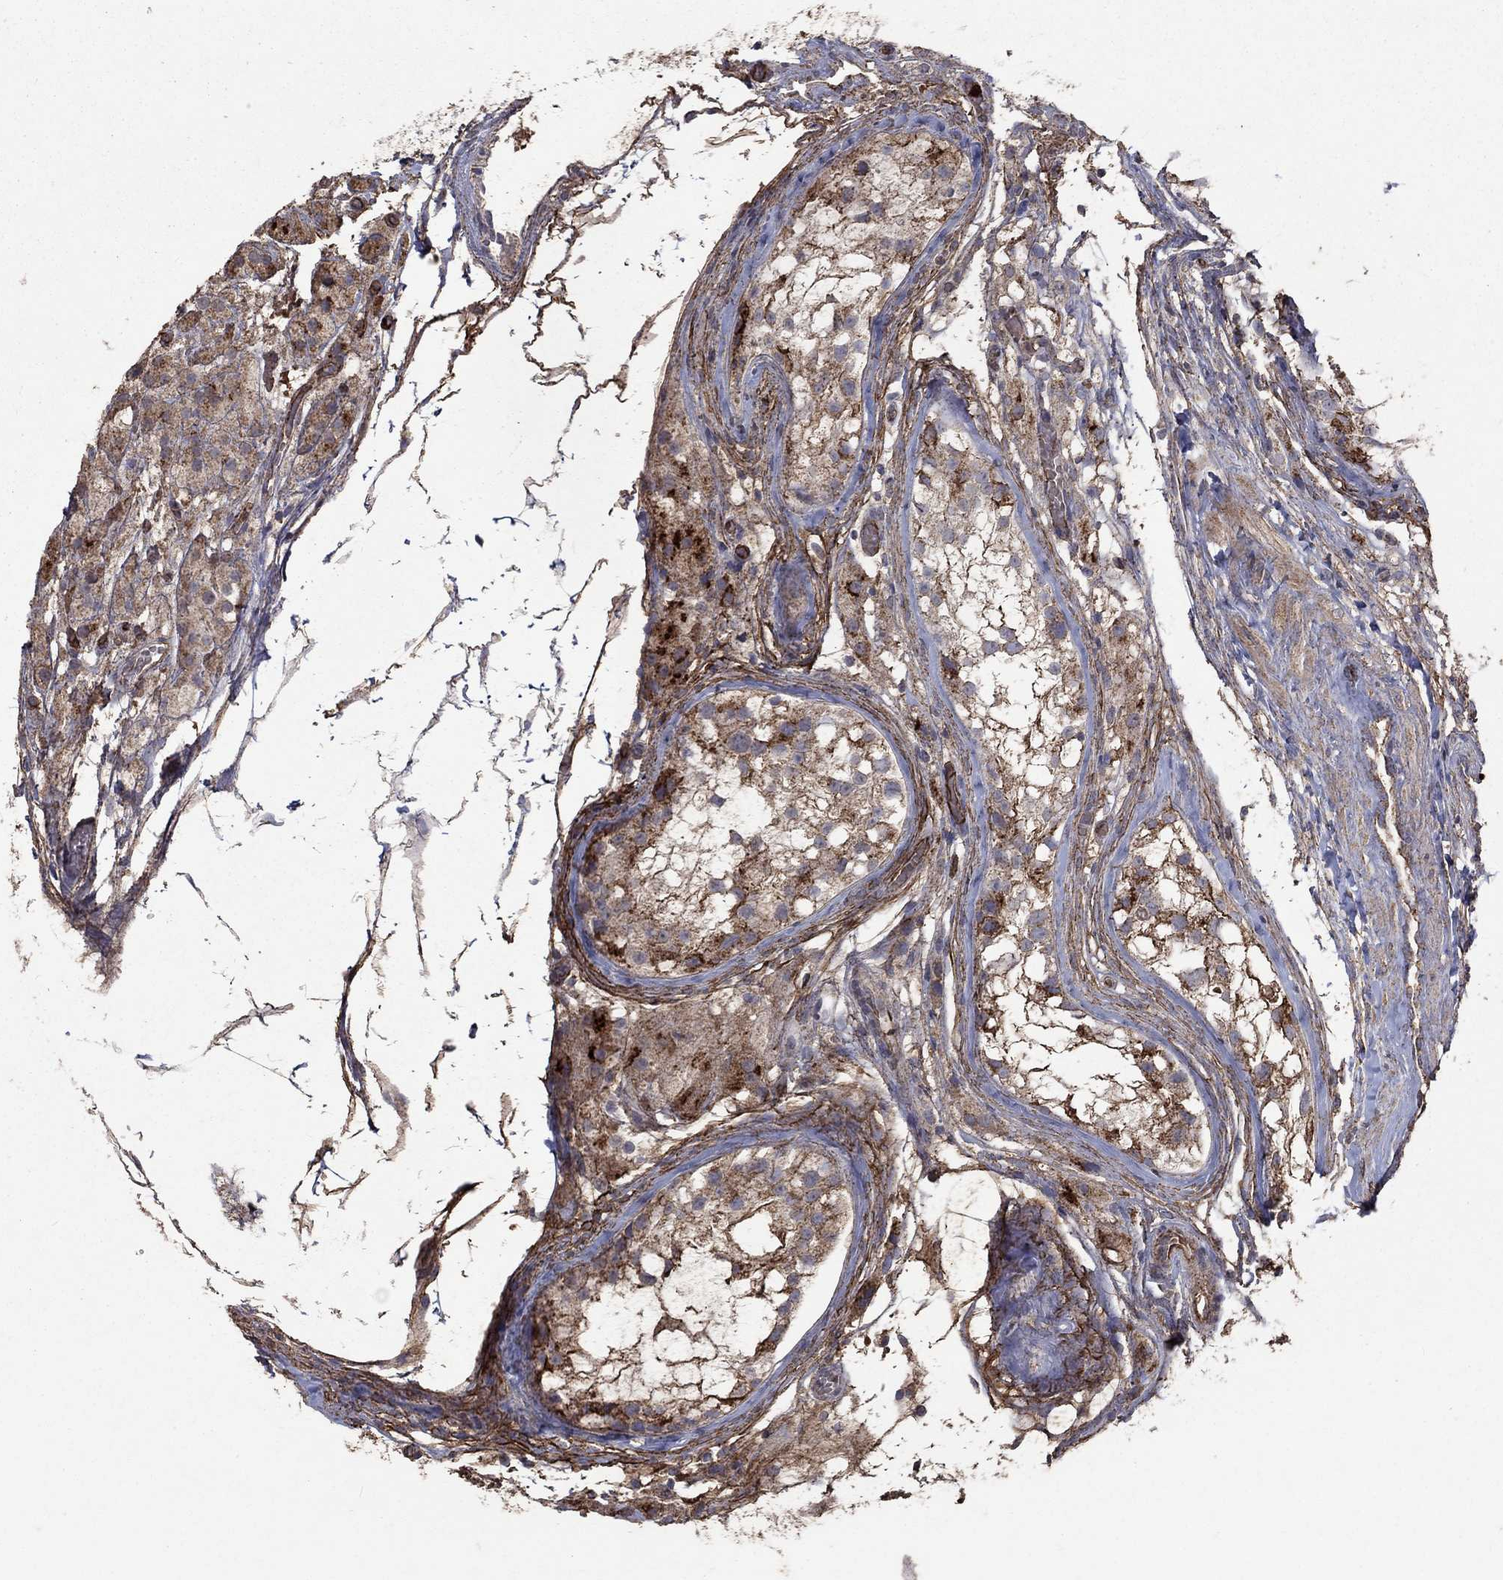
{"staining": {"intensity": "strong", "quantity": "<25%", "location": "cytoplasmic/membranous,nuclear"}, "tissue": "testis cancer", "cell_type": "Tumor cells", "image_type": "cancer", "snomed": [{"axis": "morphology", "description": "Seminoma, NOS"}, {"axis": "morphology", "description": "Carcinoma, Embryonal, NOS"}, {"axis": "topography", "description": "Testis"}], "caption": "Human testis cancer stained with a protein marker demonstrates strong staining in tumor cells.", "gene": "CD24", "patient": {"sex": "male", "age": 22}}